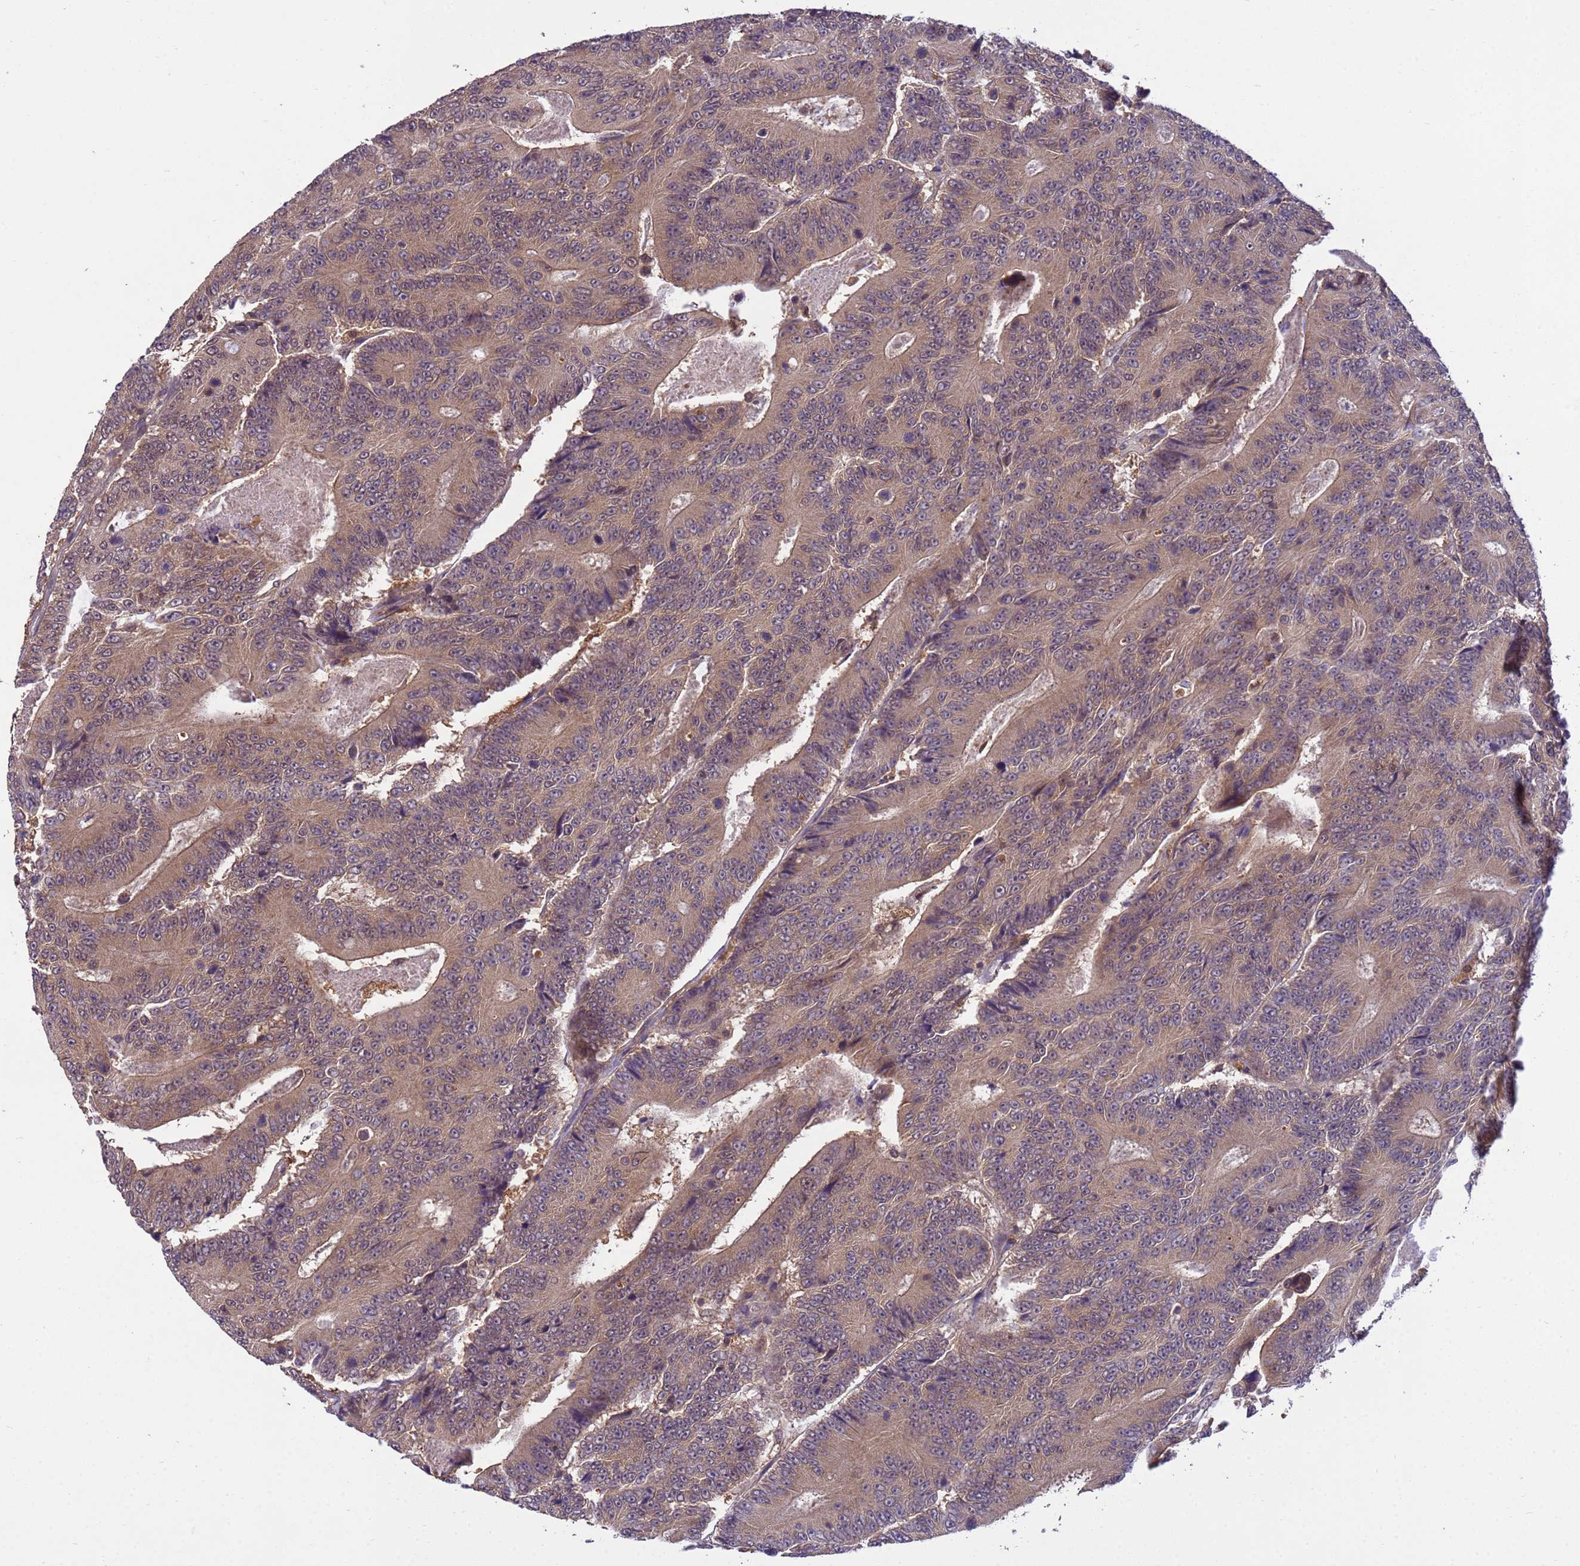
{"staining": {"intensity": "weak", "quantity": ">75%", "location": "cytoplasmic/membranous"}, "tissue": "colorectal cancer", "cell_type": "Tumor cells", "image_type": "cancer", "snomed": [{"axis": "morphology", "description": "Adenocarcinoma, NOS"}, {"axis": "topography", "description": "Colon"}], "caption": "This photomicrograph exhibits colorectal cancer stained with IHC to label a protein in brown. The cytoplasmic/membranous of tumor cells show weak positivity for the protein. Nuclei are counter-stained blue.", "gene": "NPEPPS", "patient": {"sex": "male", "age": 83}}